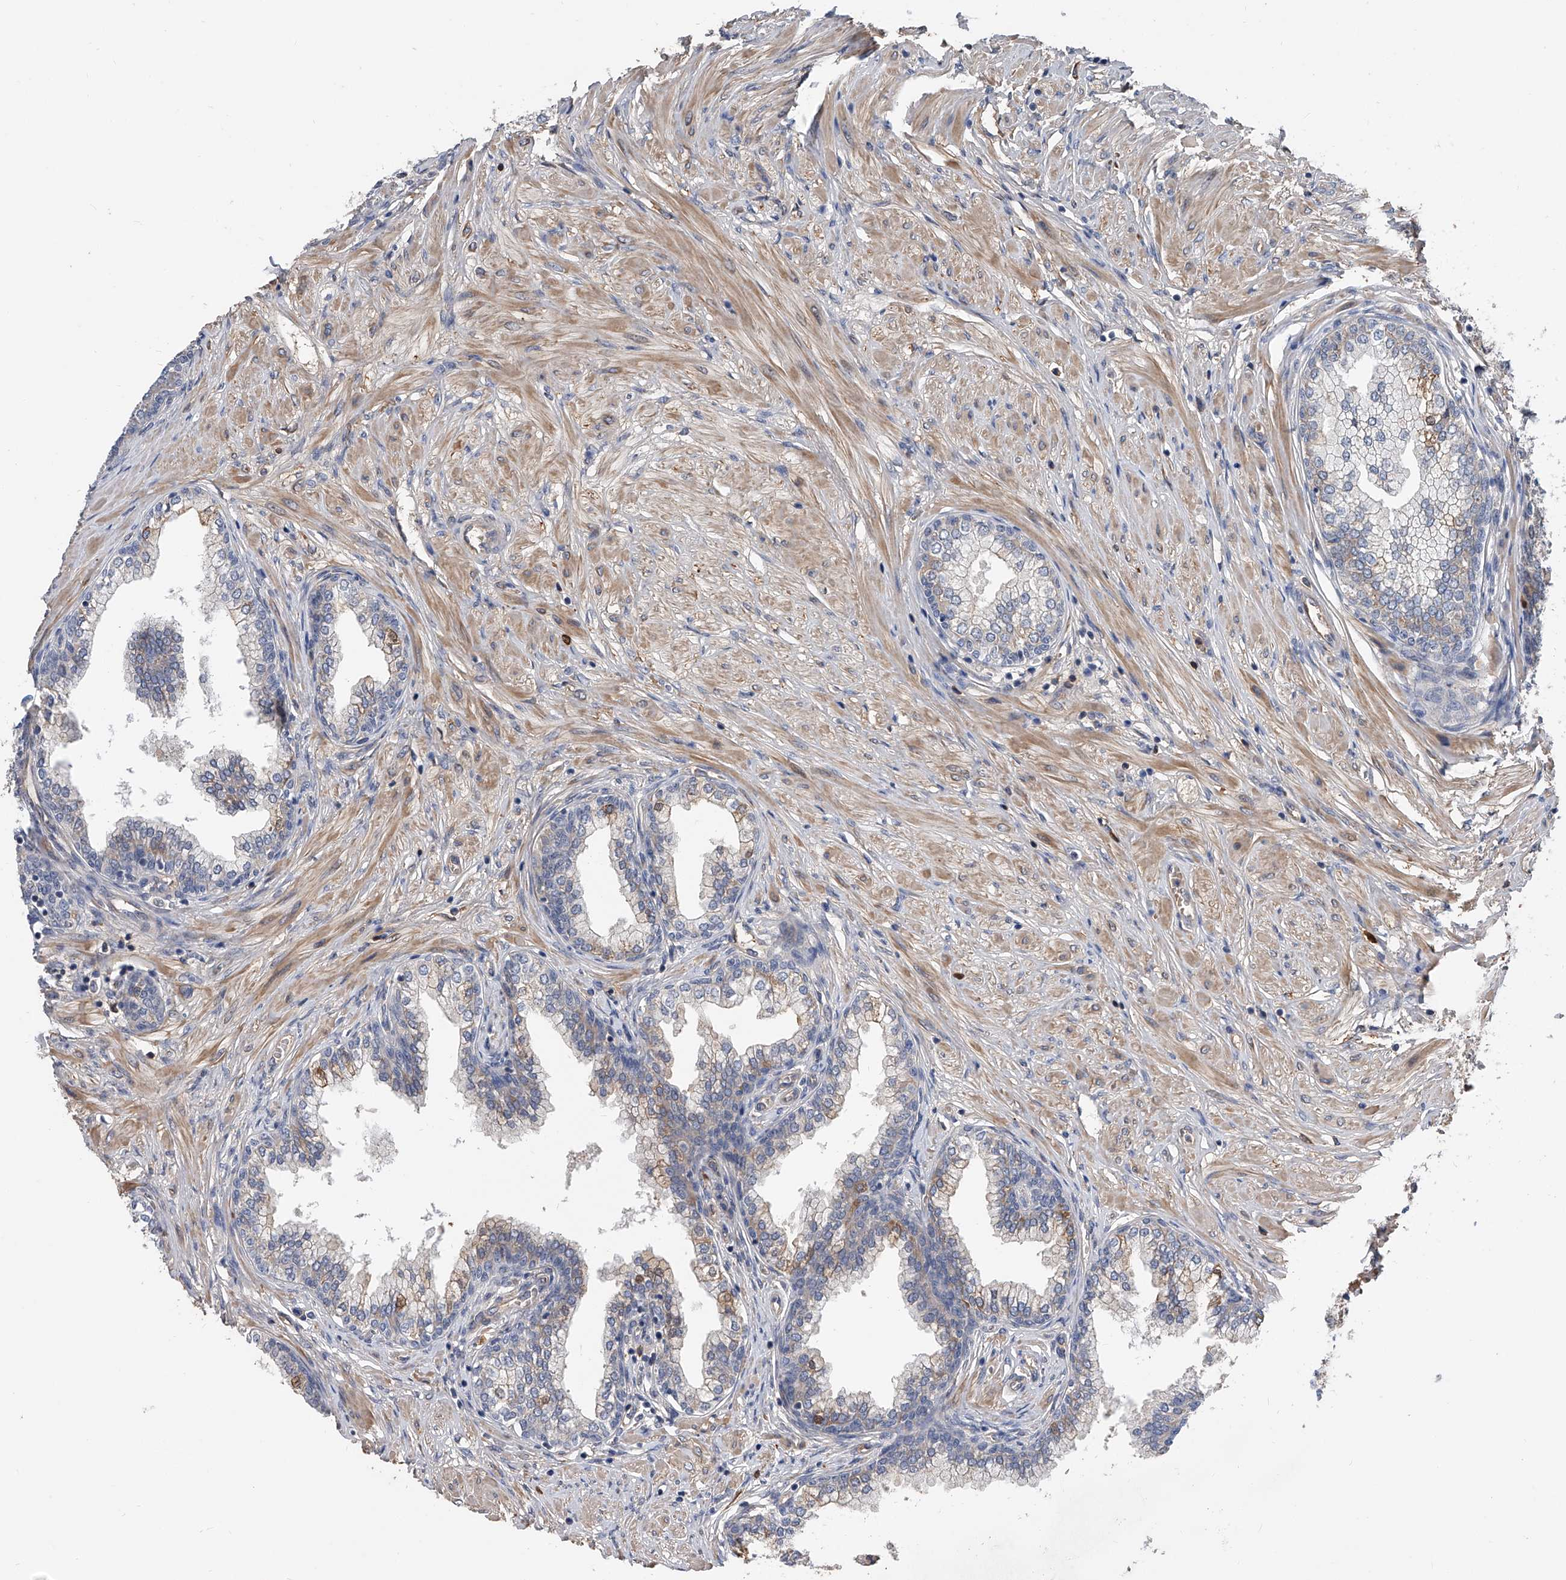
{"staining": {"intensity": "weak", "quantity": "25%-75%", "location": "cytoplasmic/membranous"}, "tissue": "prostate", "cell_type": "Glandular cells", "image_type": "normal", "snomed": [{"axis": "morphology", "description": "Normal tissue, NOS"}, {"axis": "morphology", "description": "Urothelial carcinoma, Low grade"}, {"axis": "topography", "description": "Urinary bladder"}, {"axis": "topography", "description": "Prostate"}], "caption": "The image reveals a brown stain indicating the presence of a protein in the cytoplasmic/membranous of glandular cells in prostate. The protein of interest is shown in brown color, while the nuclei are stained blue.", "gene": "ZNF25", "patient": {"sex": "male", "age": 60}}